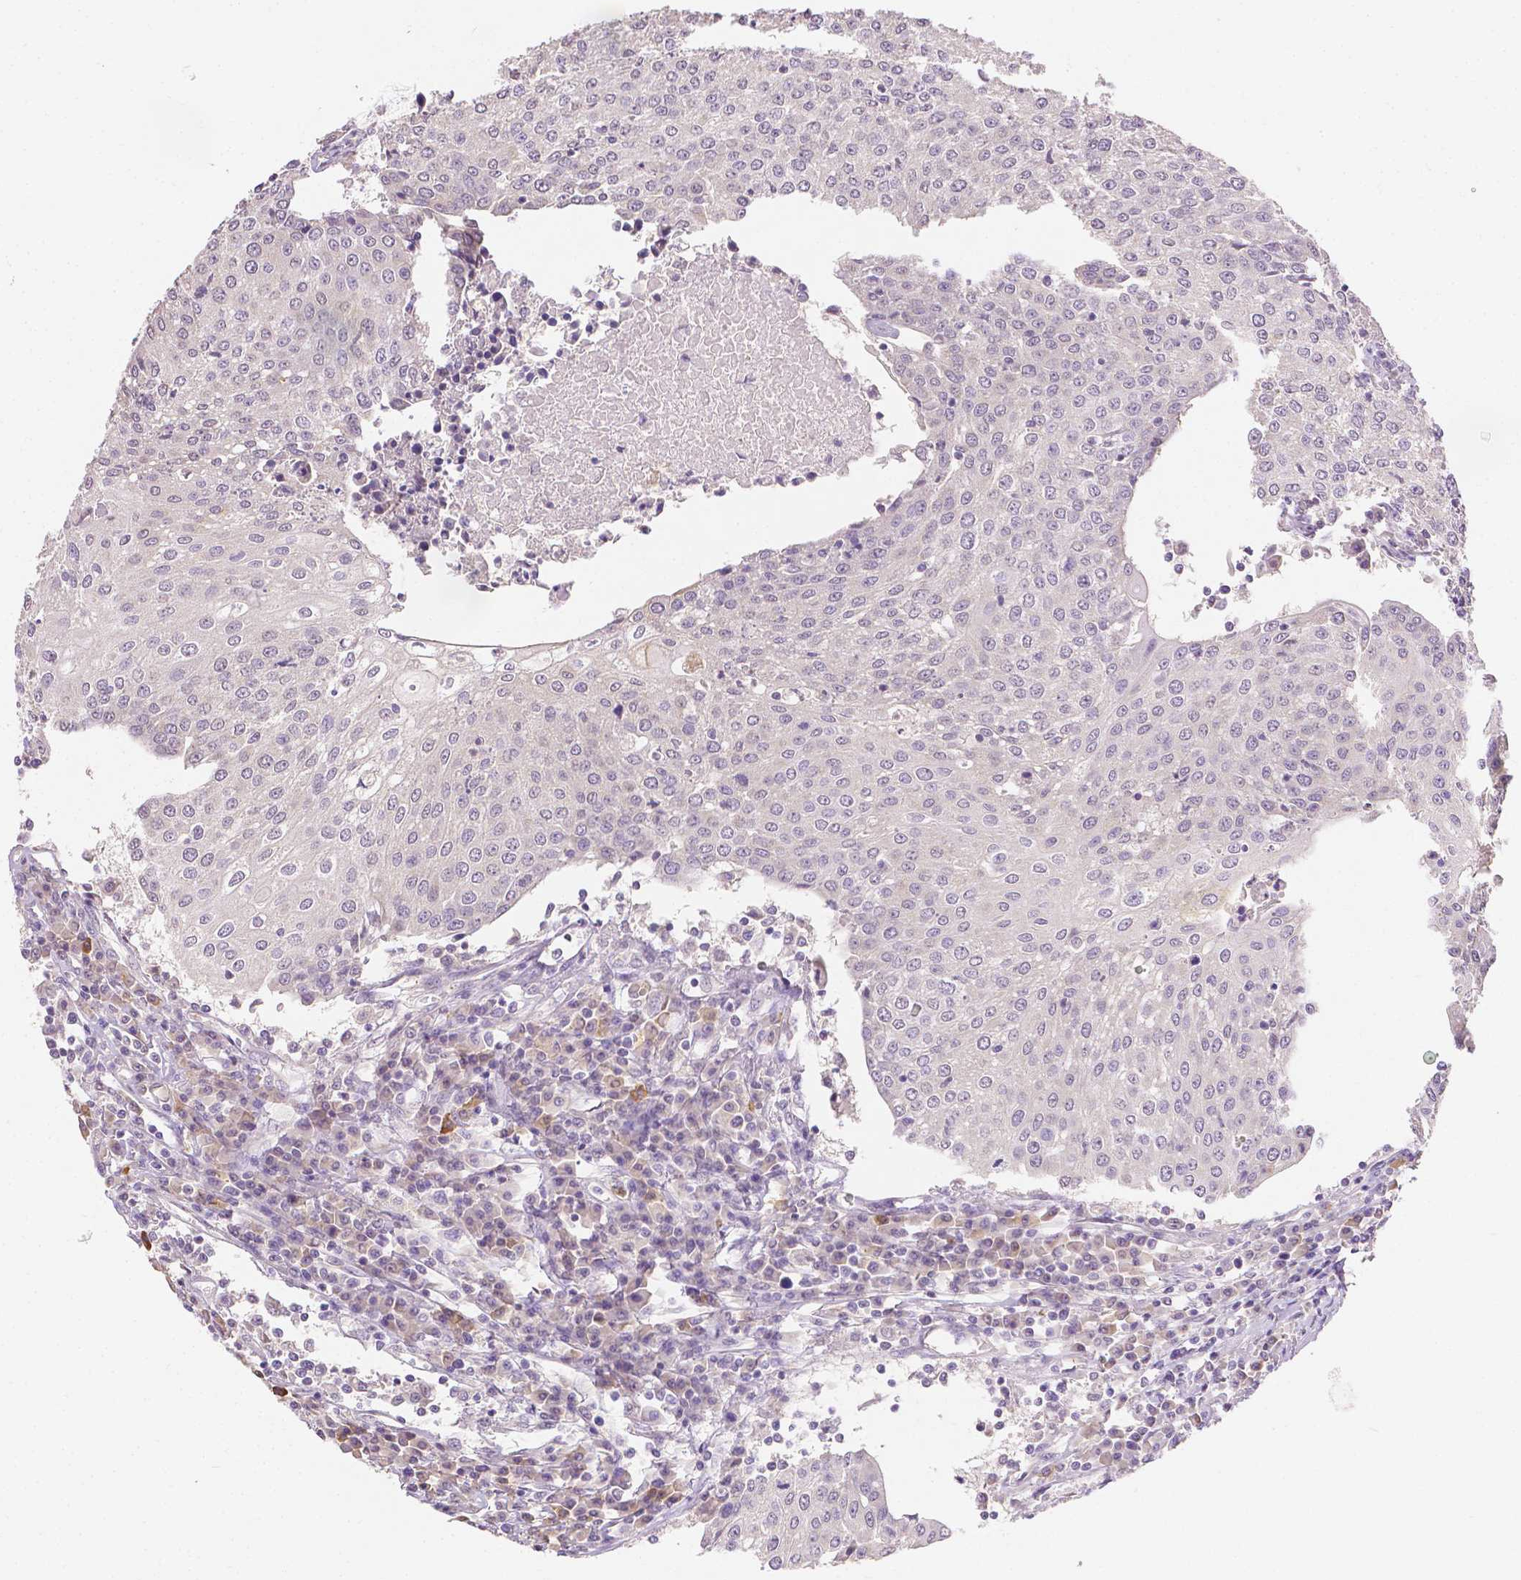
{"staining": {"intensity": "negative", "quantity": "none", "location": "none"}, "tissue": "urothelial cancer", "cell_type": "Tumor cells", "image_type": "cancer", "snomed": [{"axis": "morphology", "description": "Urothelial carcinoma, High grade"}, {"axis": "topography", "description": "Urinary bladder"}], "caption": "Urothelial cancer was stained to show a protein in brown. There is no significant staining in tumor cells.", "gene": "TGM1", "patient": {"sex": "female", "age": 85}}